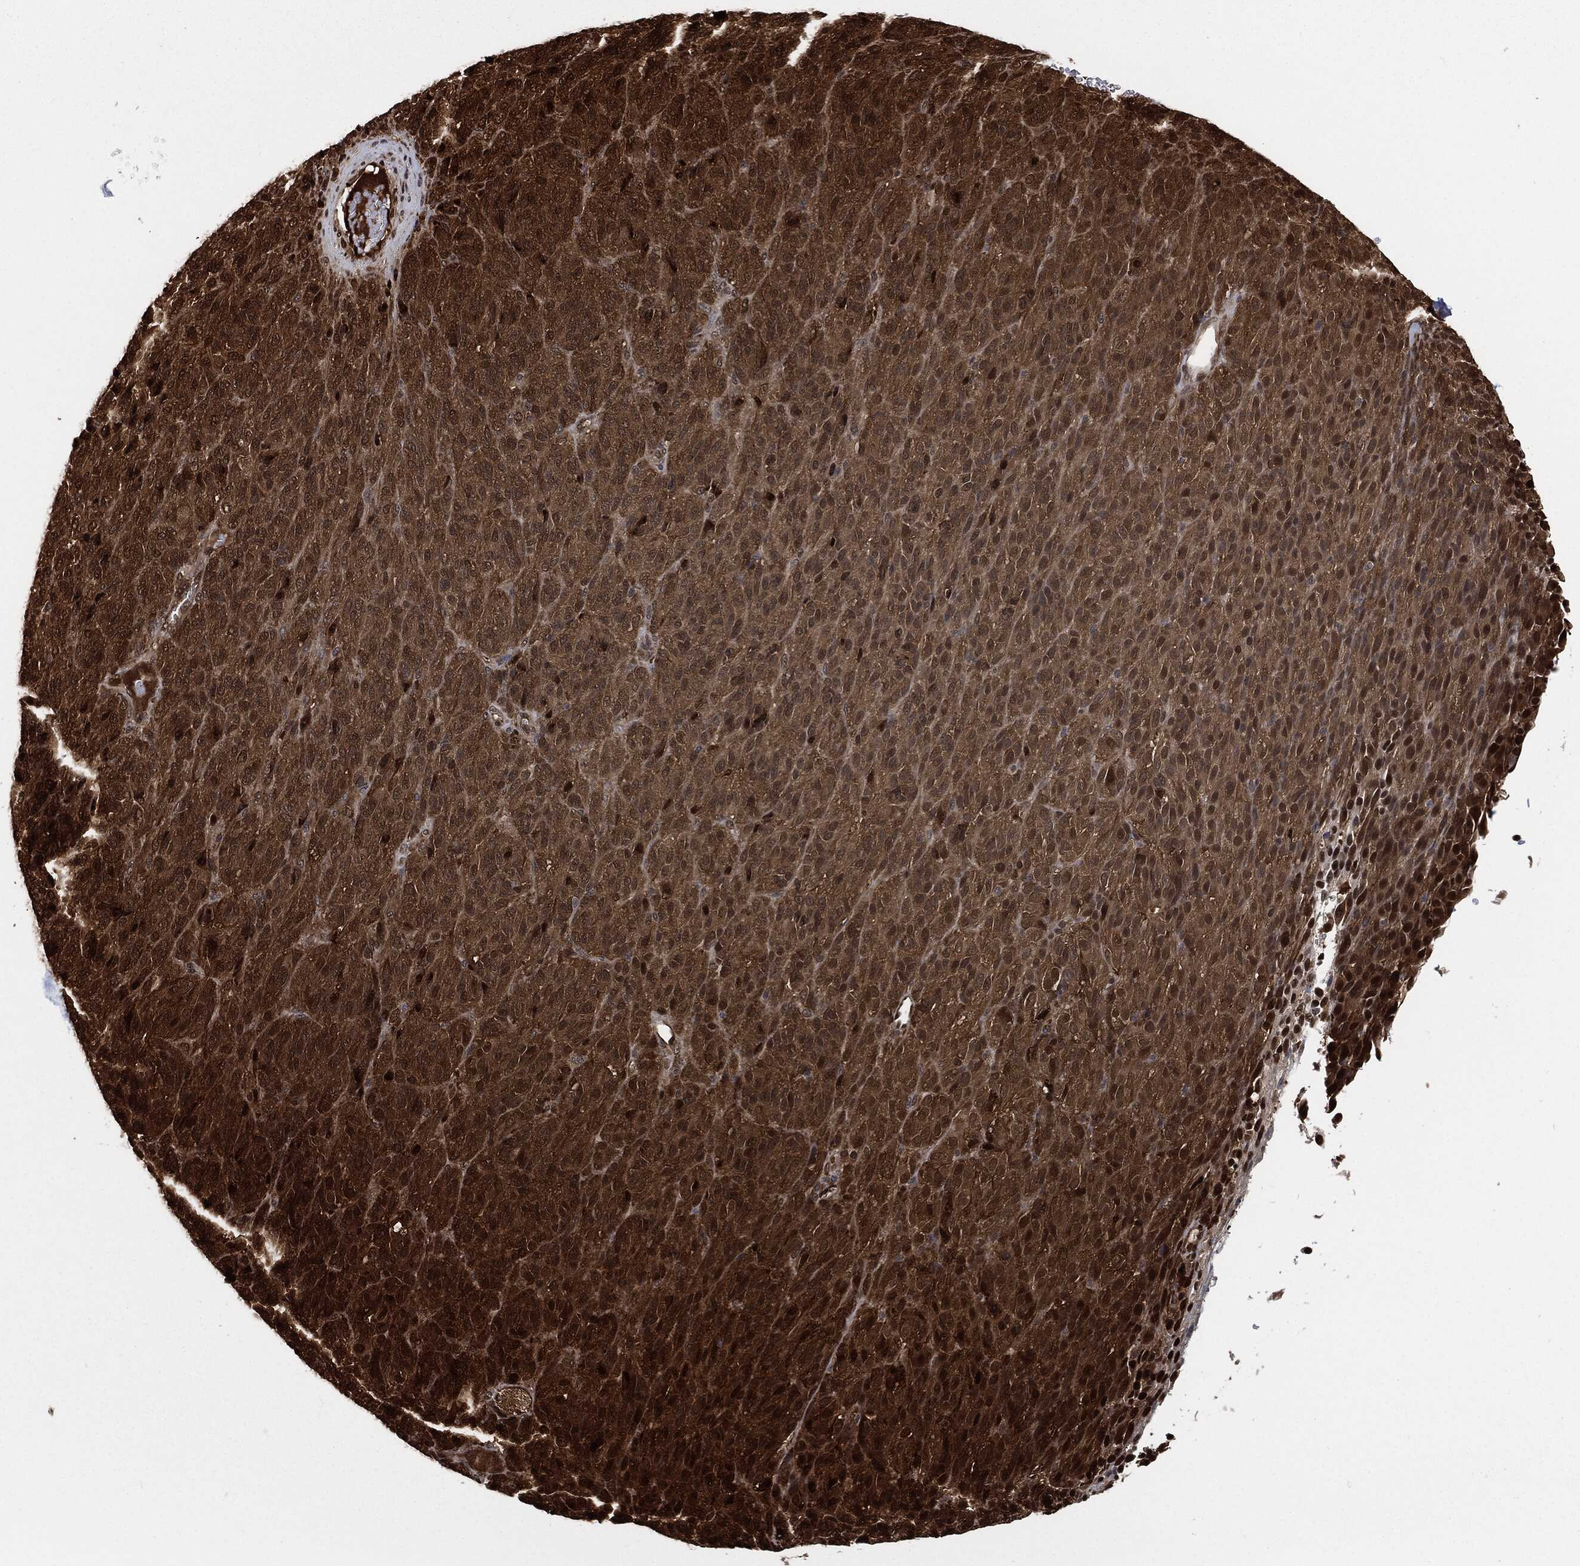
{"staining": {"intensity": "strong", "quantity": "25%-75%", "location": "cytoplasmic/membranous,nuclear"}, "tissue": "melanoma", "cell_type": "Tumor cells", "image_type": "cancer", "snomed": [{"axis": "morphology", "description": "Malignant melanoma, Metastatic site"}, {"axis": "topography", "description": "Brain"}], "caption": "Immunohistochemistry photomicrograph of neoplastic tissue: melanoma stained using immunohistochemistry exhibits high levels of strong protein expression localized specifically in the cytoplasmic/membranous and nuclear of tumor cells, appearing as a cytoplasmic/membranous and nuclear brown color.", "gene": "DCTN1", "patient": {"sex": "female", "age": 56}}